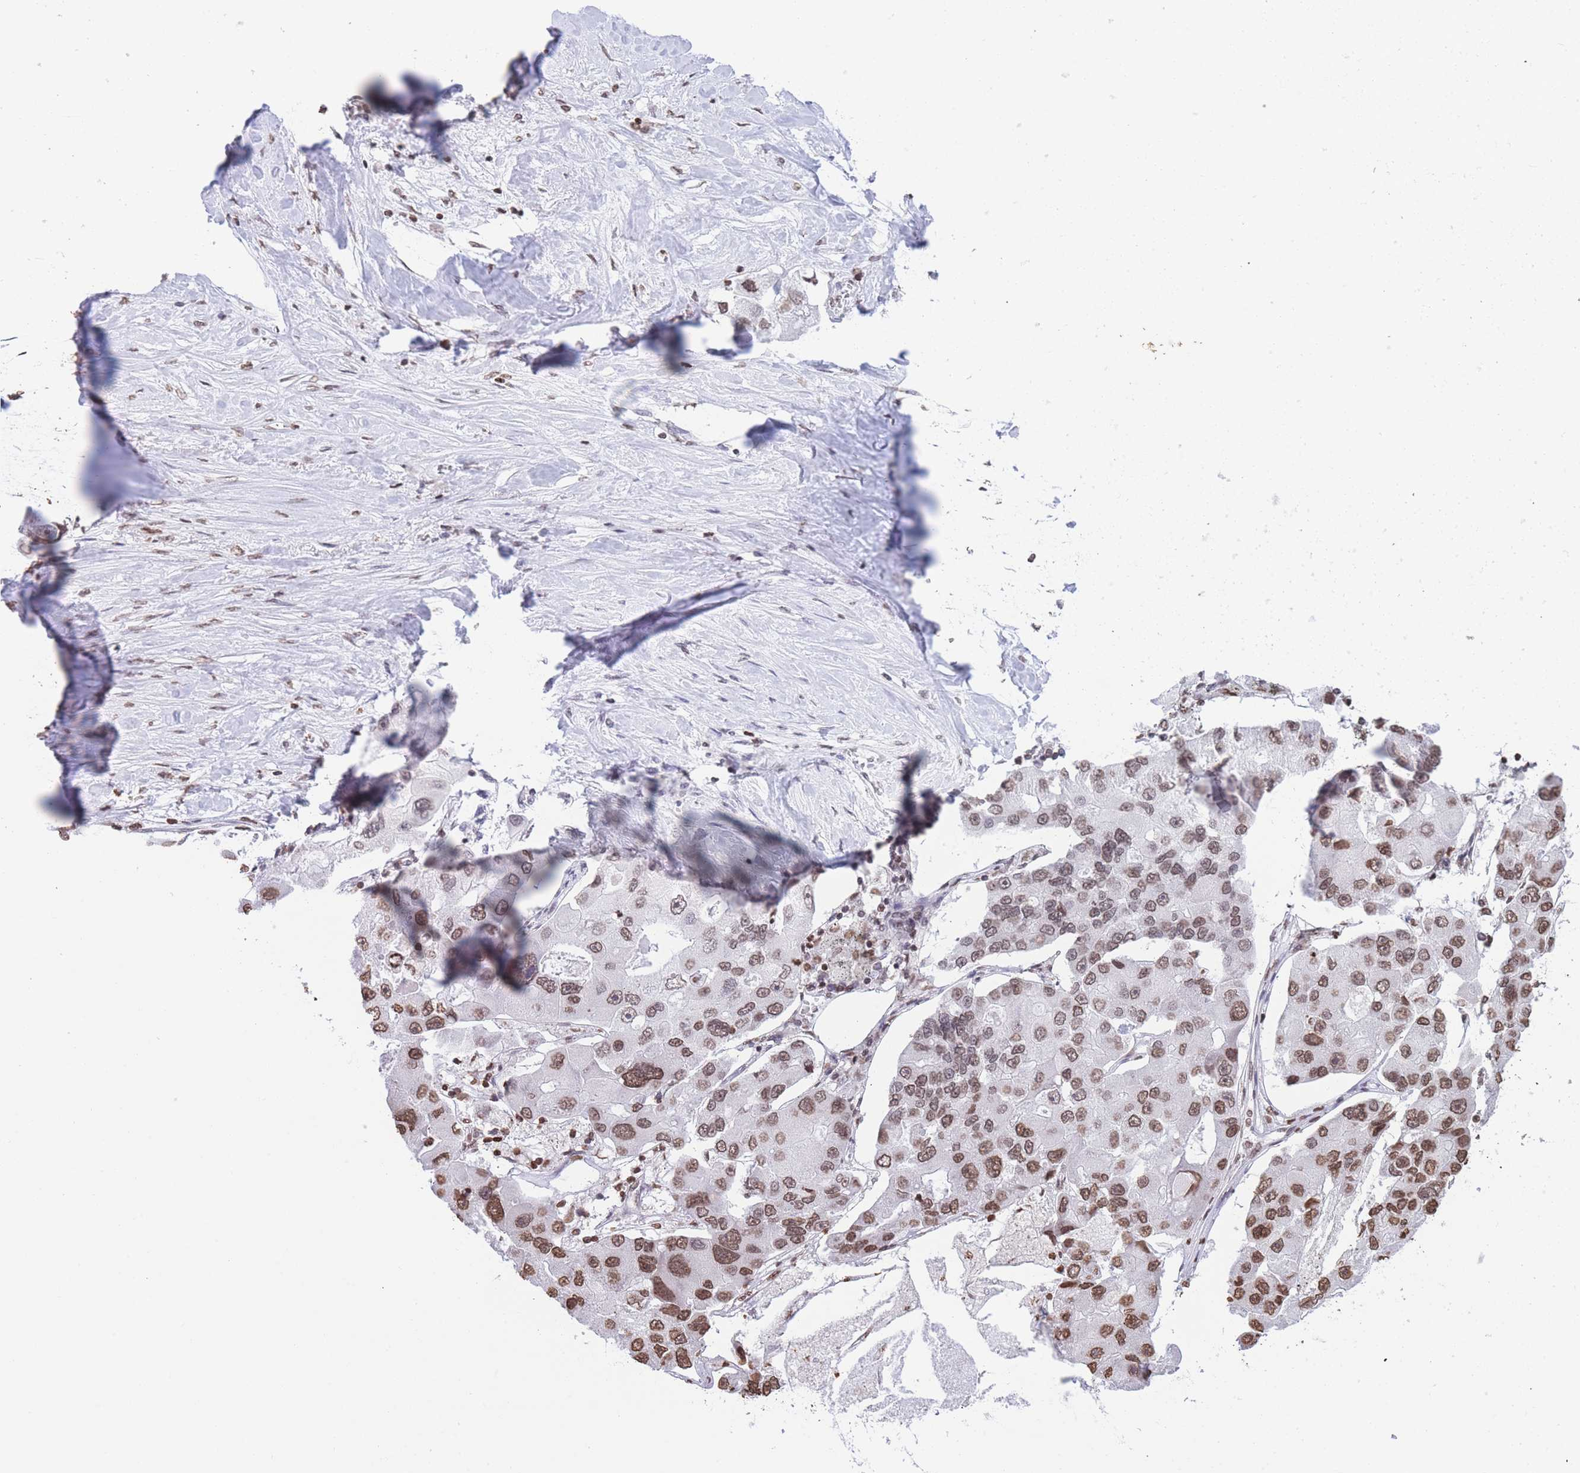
{"staining": {"intensity": "moderate", "quantity": ">75%", "location": "nuclear"}, "tissue": "lung cancer", "cell_type": "Tumor cells", "image_type": "cancer", "snomed": [{"axis": "morphology", "description": "Adenocarcinoma, NOS"}, {"axis": "topography", "description": "Lung"}], "caption": "Protein staining of lung cancer (adenocarcinoma) tissue exhibits moderate nuclear expression in approximately >75% of tumor cells. The staining was performed using DAB to visualize the protein expression in brown, while the nuclei were stained in blue with hematoxylin (Magnification: 20x).", "gene": "H2BC11", "patient": {"sex": "female", "age": 54}}